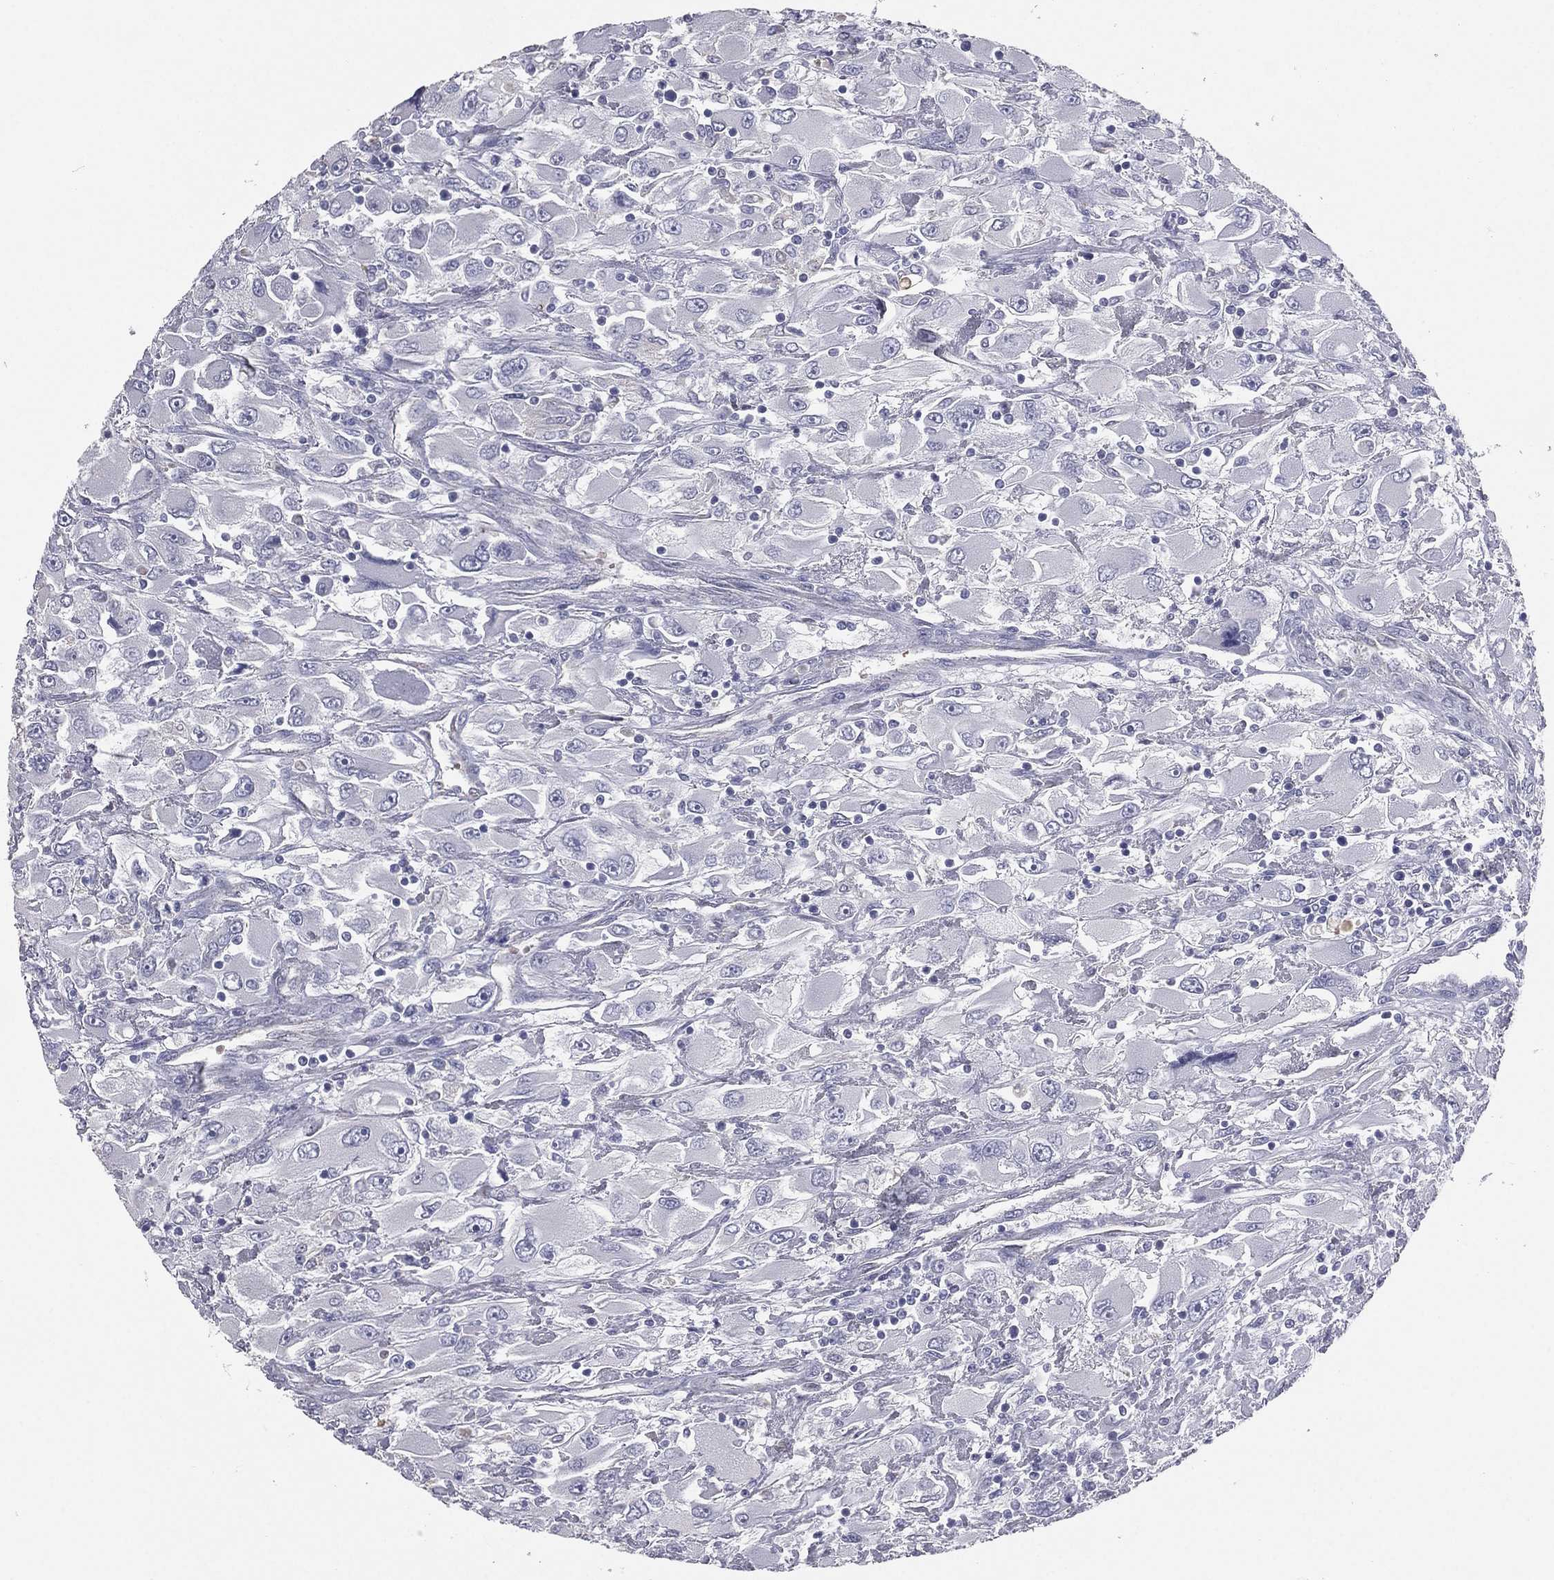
{"staining": {"intensity": "negative", "quantity": "none", "location": "none"}, "tissue": "renal cancer", "cell_type": "Tumor cells", "image_type": "cancer", "snomed": [{"axis": "morphology", "description": "Adenocarcinoma, NOS"}, {"axis": "topography", "description": "Kidney"}], "caption": "Tumor cells are negative for brown protein staining in adenocarcinoma (renal).", "gene": "ESX1", "patient": {"sex": "female", "age": 52}}